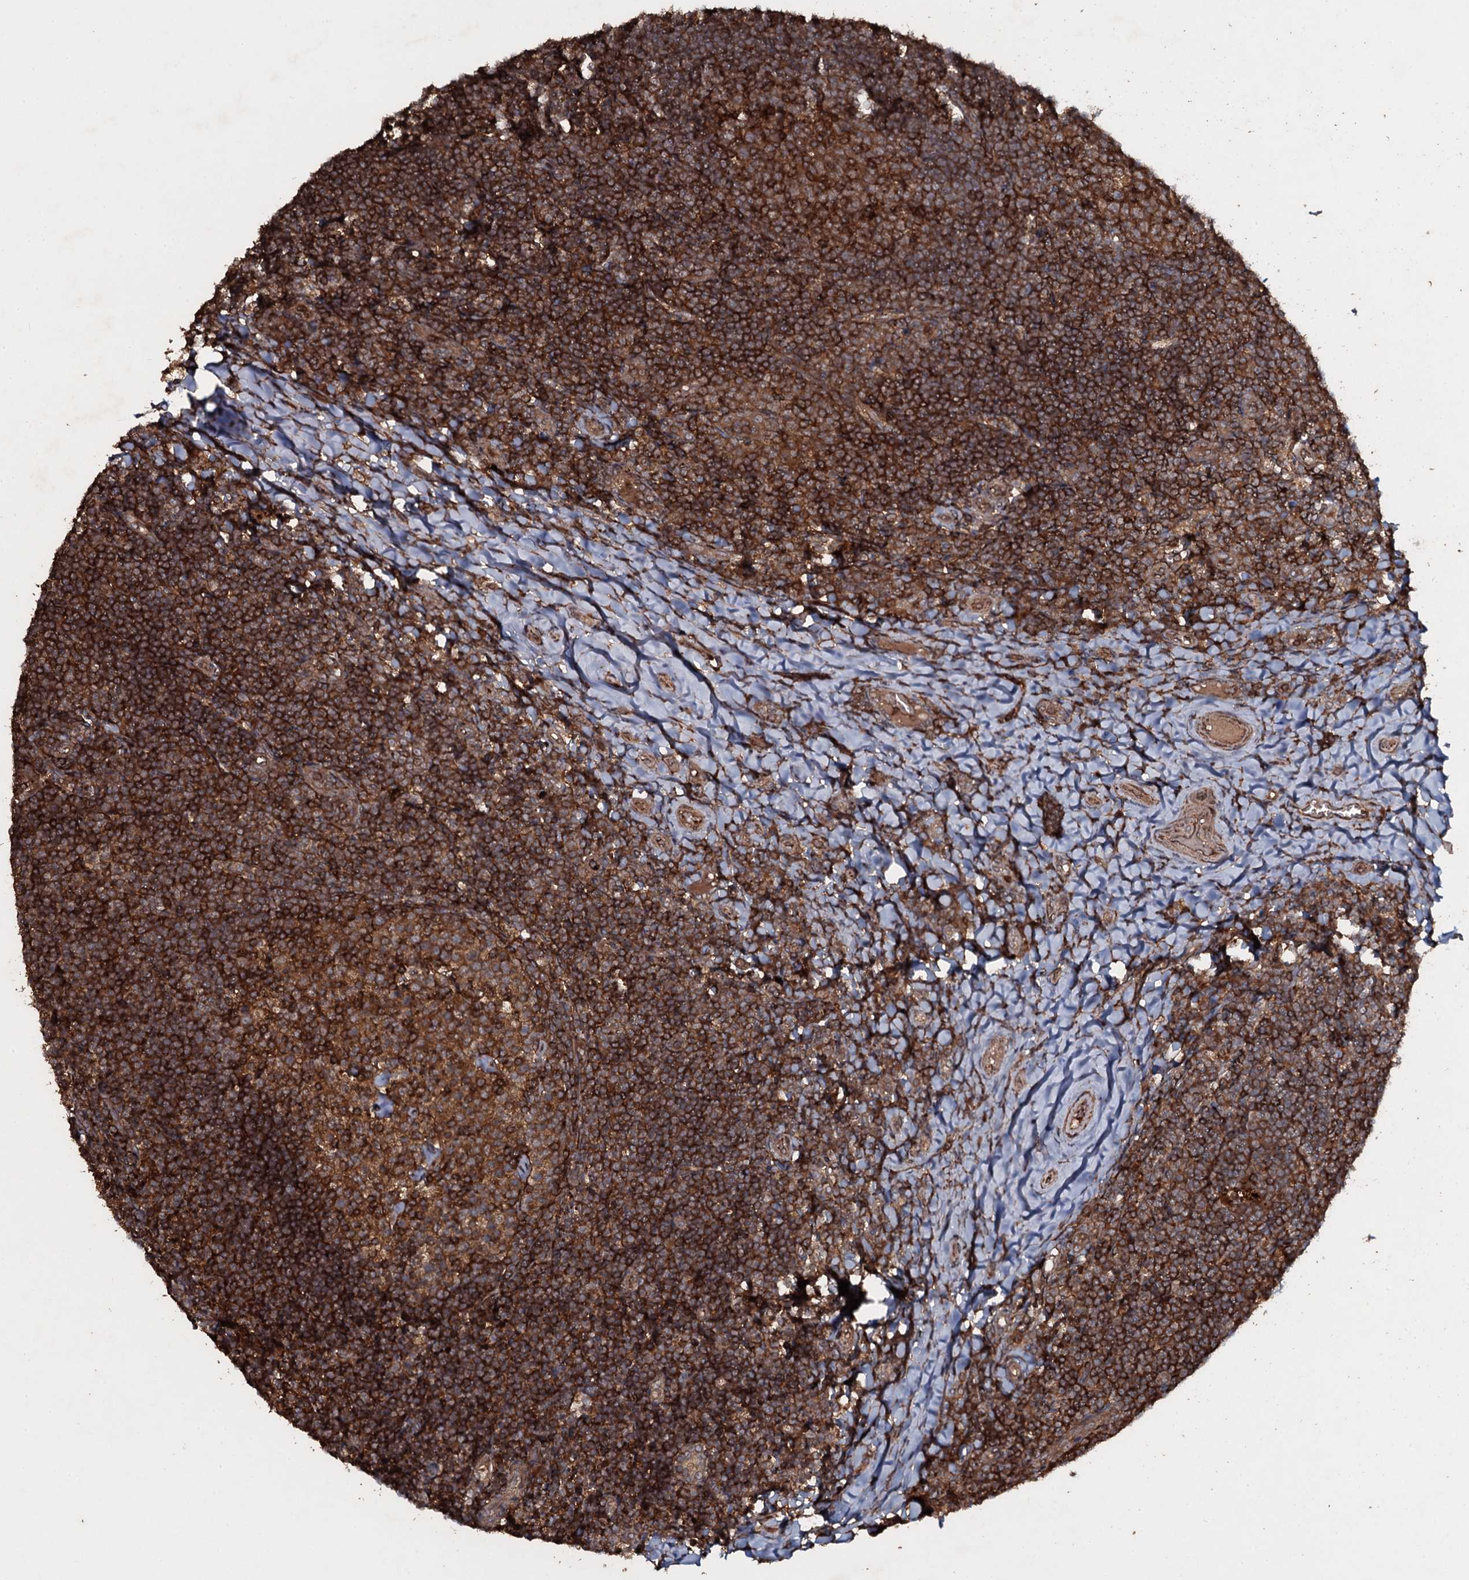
{"staining": {"intensity": "strong", "quantity": ">75%", "location": "cytoplasmic/membranous"}, "tissue": "tonsil", "cell_type": "Germinal center cells", "image_type": "normal", "snomed": [{"axis": "morphology", "description": "Normal tissue, NOS"}, {"axis": "topography", "description": "Tonsil"}], "caption": "IHC histopathology image of unremarkable tonsil: human tonsil stained using IHC reveals high levels of strong protein expression localized specifically in the cytoplasmic/membranous of germinal center cells, appearing as a cytoplasmic/membranous brown color.", "gene": "ADGRG3", "patient": {"sex": "female", "age": 10}}